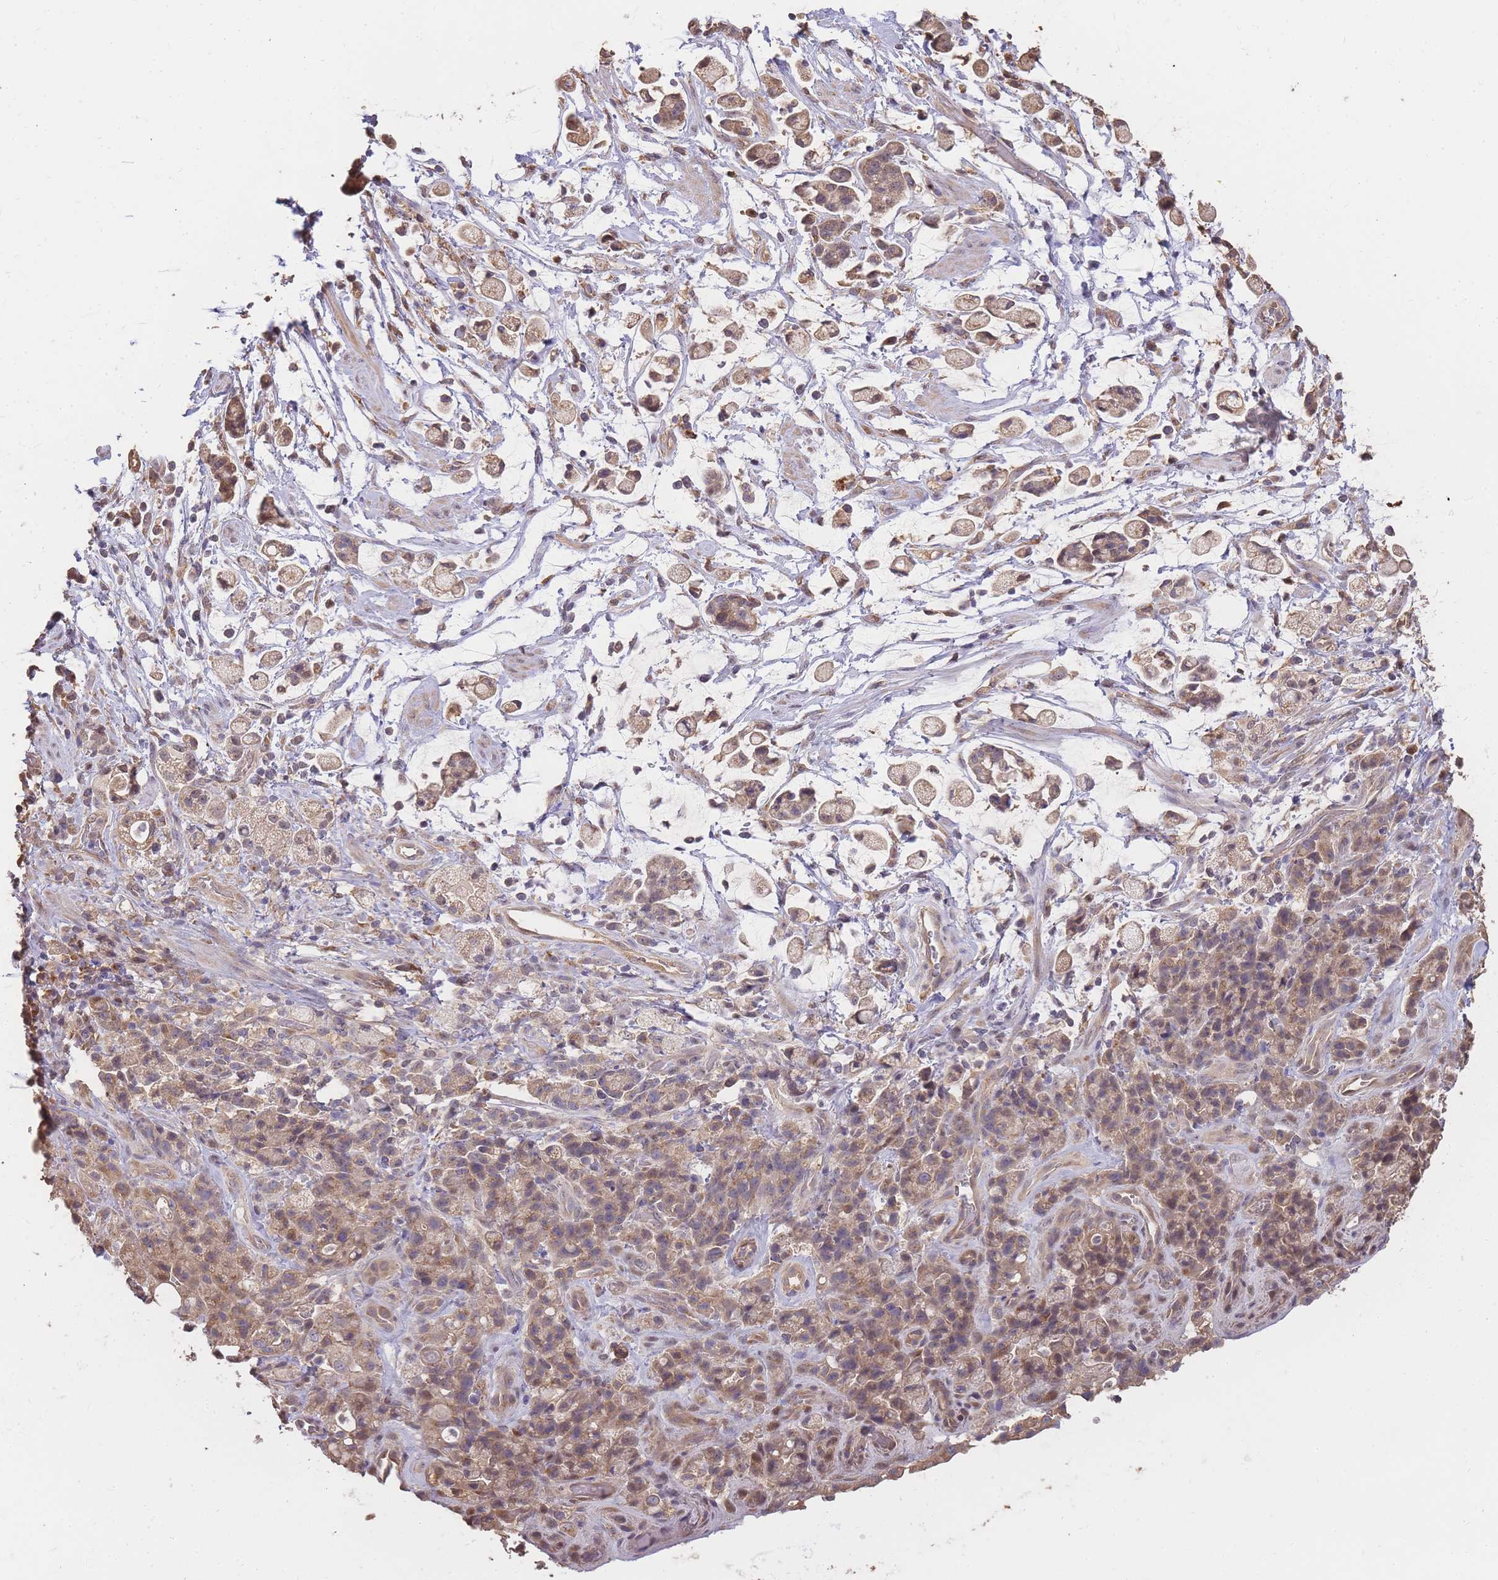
{"staining": {"intensity": "weak", "quantity": ">75%", "location": "cytoplasmic/membranous,nuclear"}, "tissue": "stomach cancer", "cell_type": "Tumor cells", "image_type": "cancer", "snomed": [{"axis": "morphology", "description": "Adenocarcinoma, NOS"}, {"axis": "topography", "description": "Stomach"}], "caption": "IHC of human stomach cancer exhibits low levels of weak cytoplasmic/membranous and nuclear staining in approximately >75% of tumor cells.", "gene": "CDKN2AIPNL", "patient": {"sex": "female", "age": 60}}